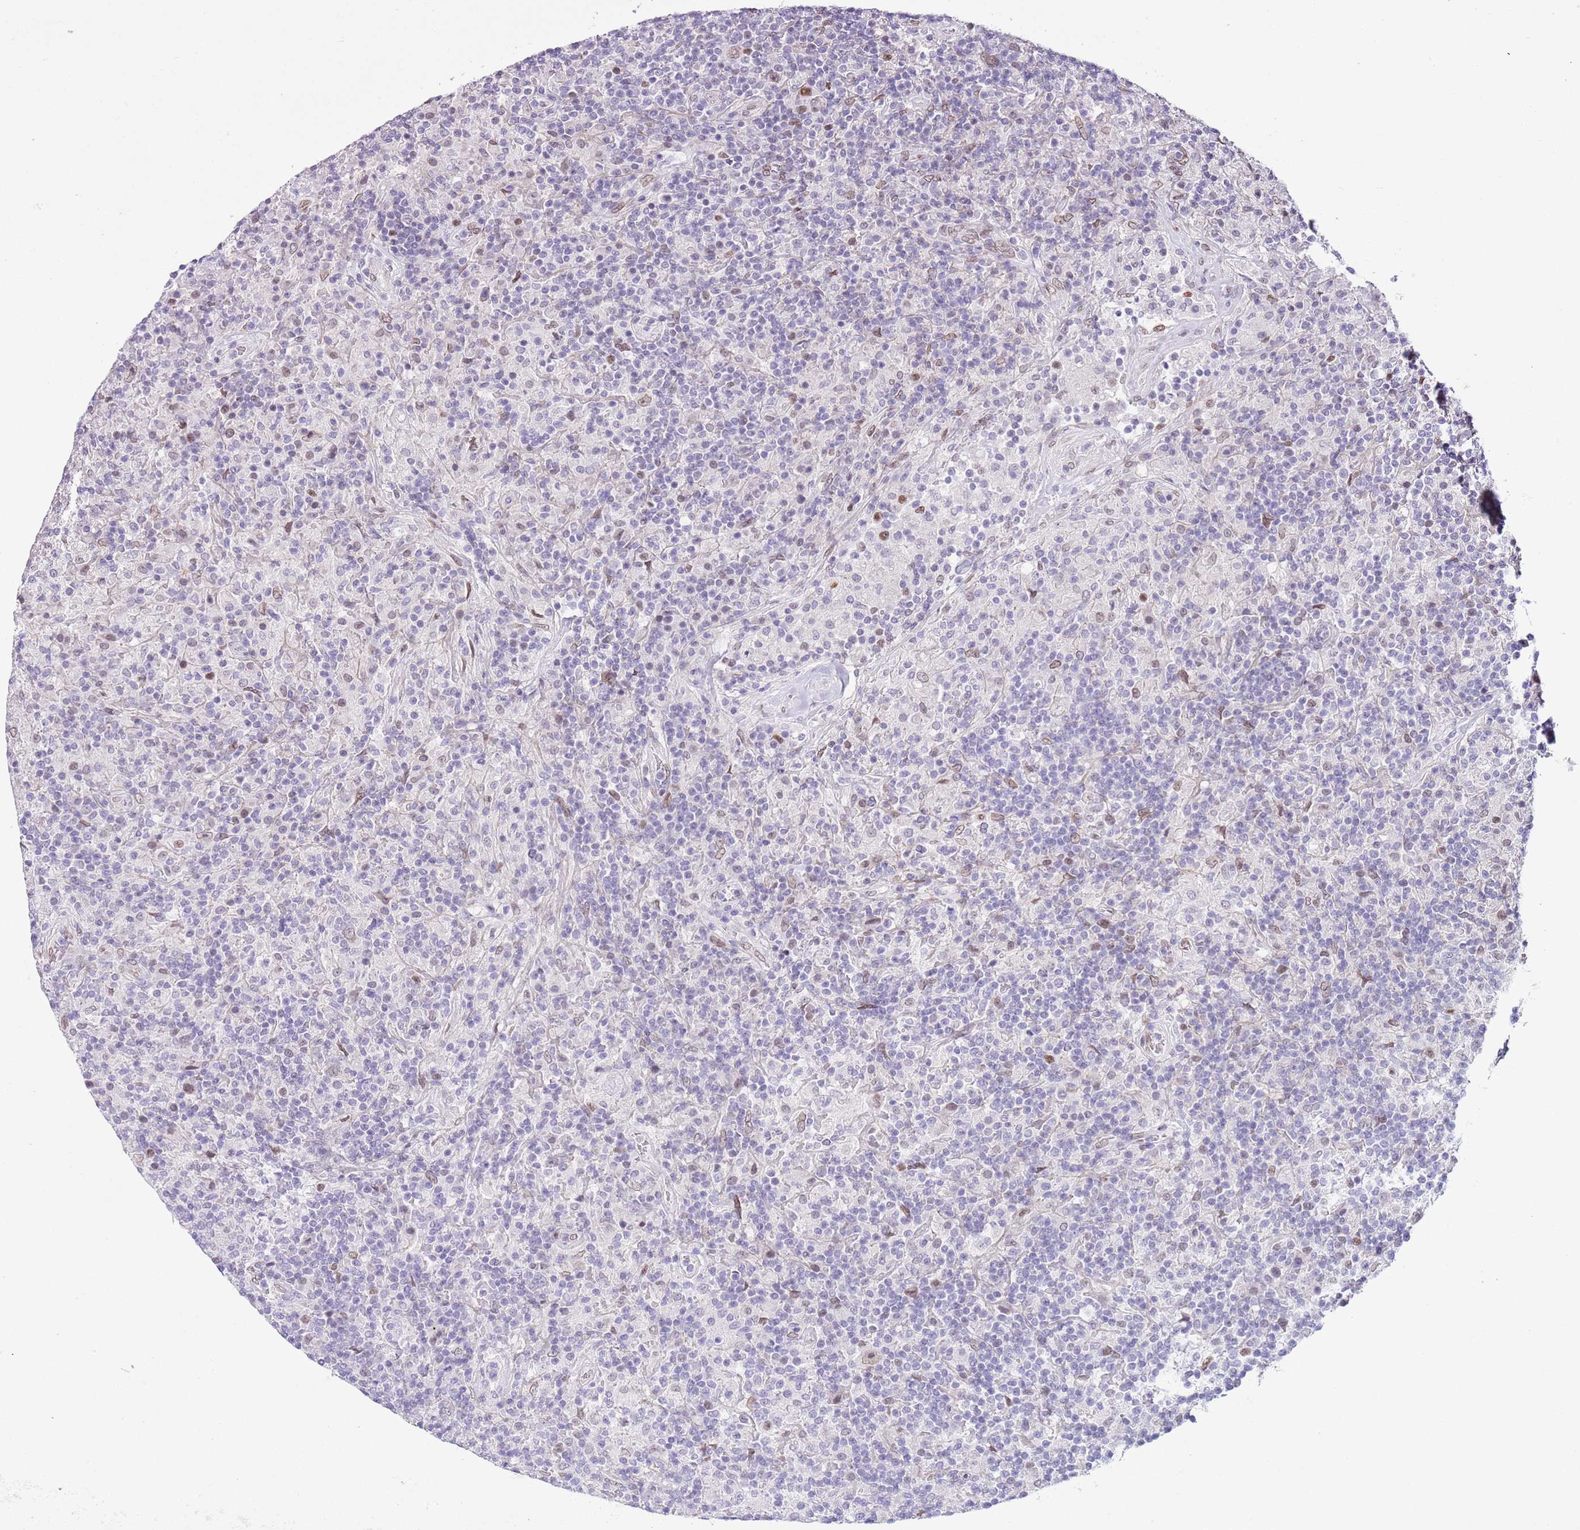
{"staining": {"intensity": "moderate", "quantity": "<25%", "location": "cytoplasmic/membranous,nuclear"}, "tissue": "lymphoma", "cell_type": "Tumor cells", "image_type": "cancer", "snomed": [{"axis": "morphology", "description": "Hodgkin's disease, NOS"}, {"axis": "topography", "description": "Lymph node"}], "caption": "Lymphoma stained for a protein displays moderate cytoplasmic/membranous and nuclear positivity in tumor cells. Immunohistochemistry stains the protein in brown and the nuclei are stained blue.", "gene": "ZGLP1", "patient": {"sex": "male", "age": 70}}